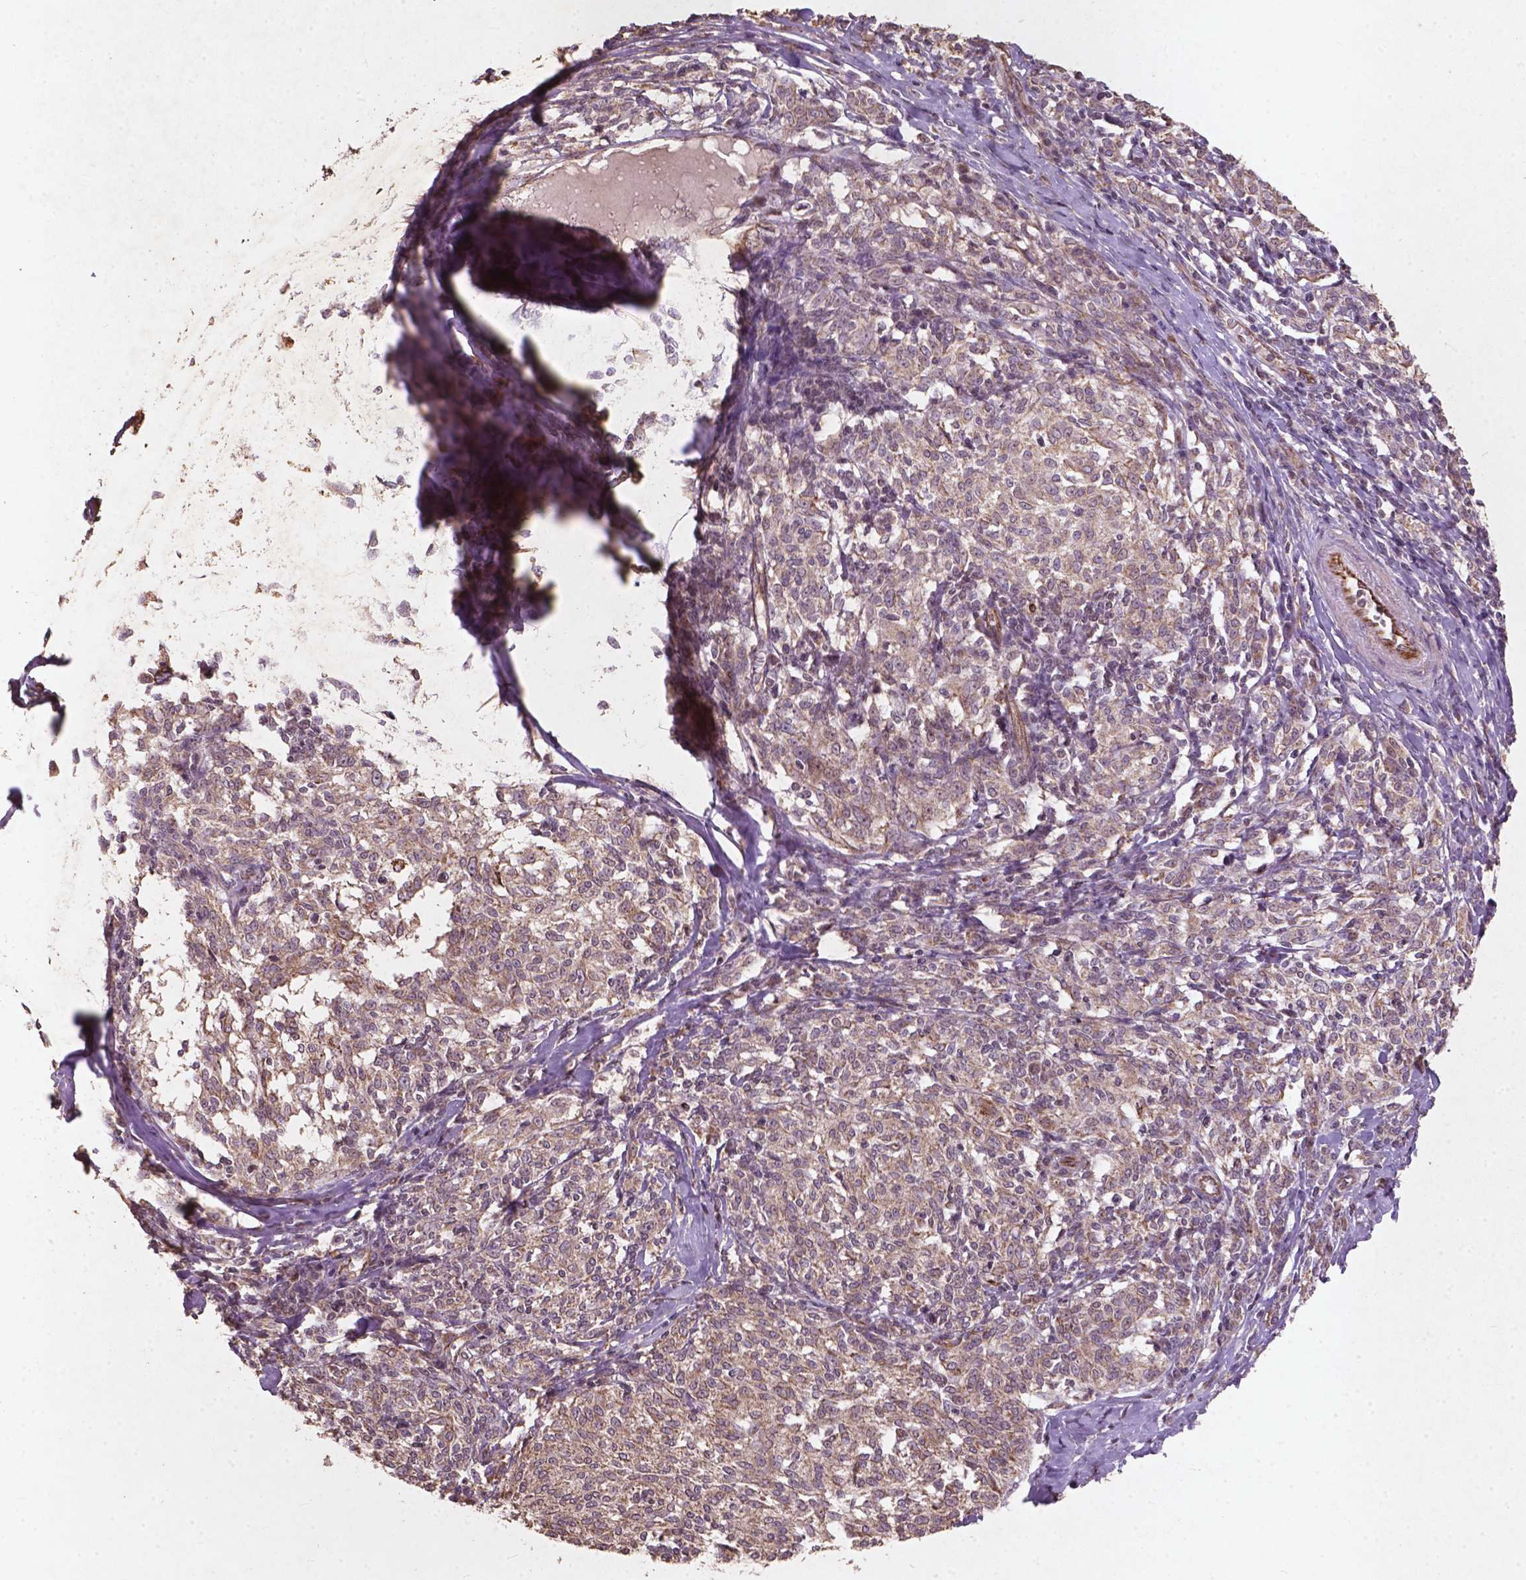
{"staining": {"intensity": "weak", "quantity": "<25%", "location": "cytoplasmic/membranous"}, "tissue": "melanoma", "cell_type": "Tumor cells", "image_type": "cancer", "snomed": [{"axis": "morphology", "description": "Malignant melanoma, NOS"}, {"axis": "topography", "description": "Skin"}], "caption": "Tumor cells show no significant protein positivity in melanoma.", "gene": "SMAD2", "patient": {"sex": "female", "age": 72}}